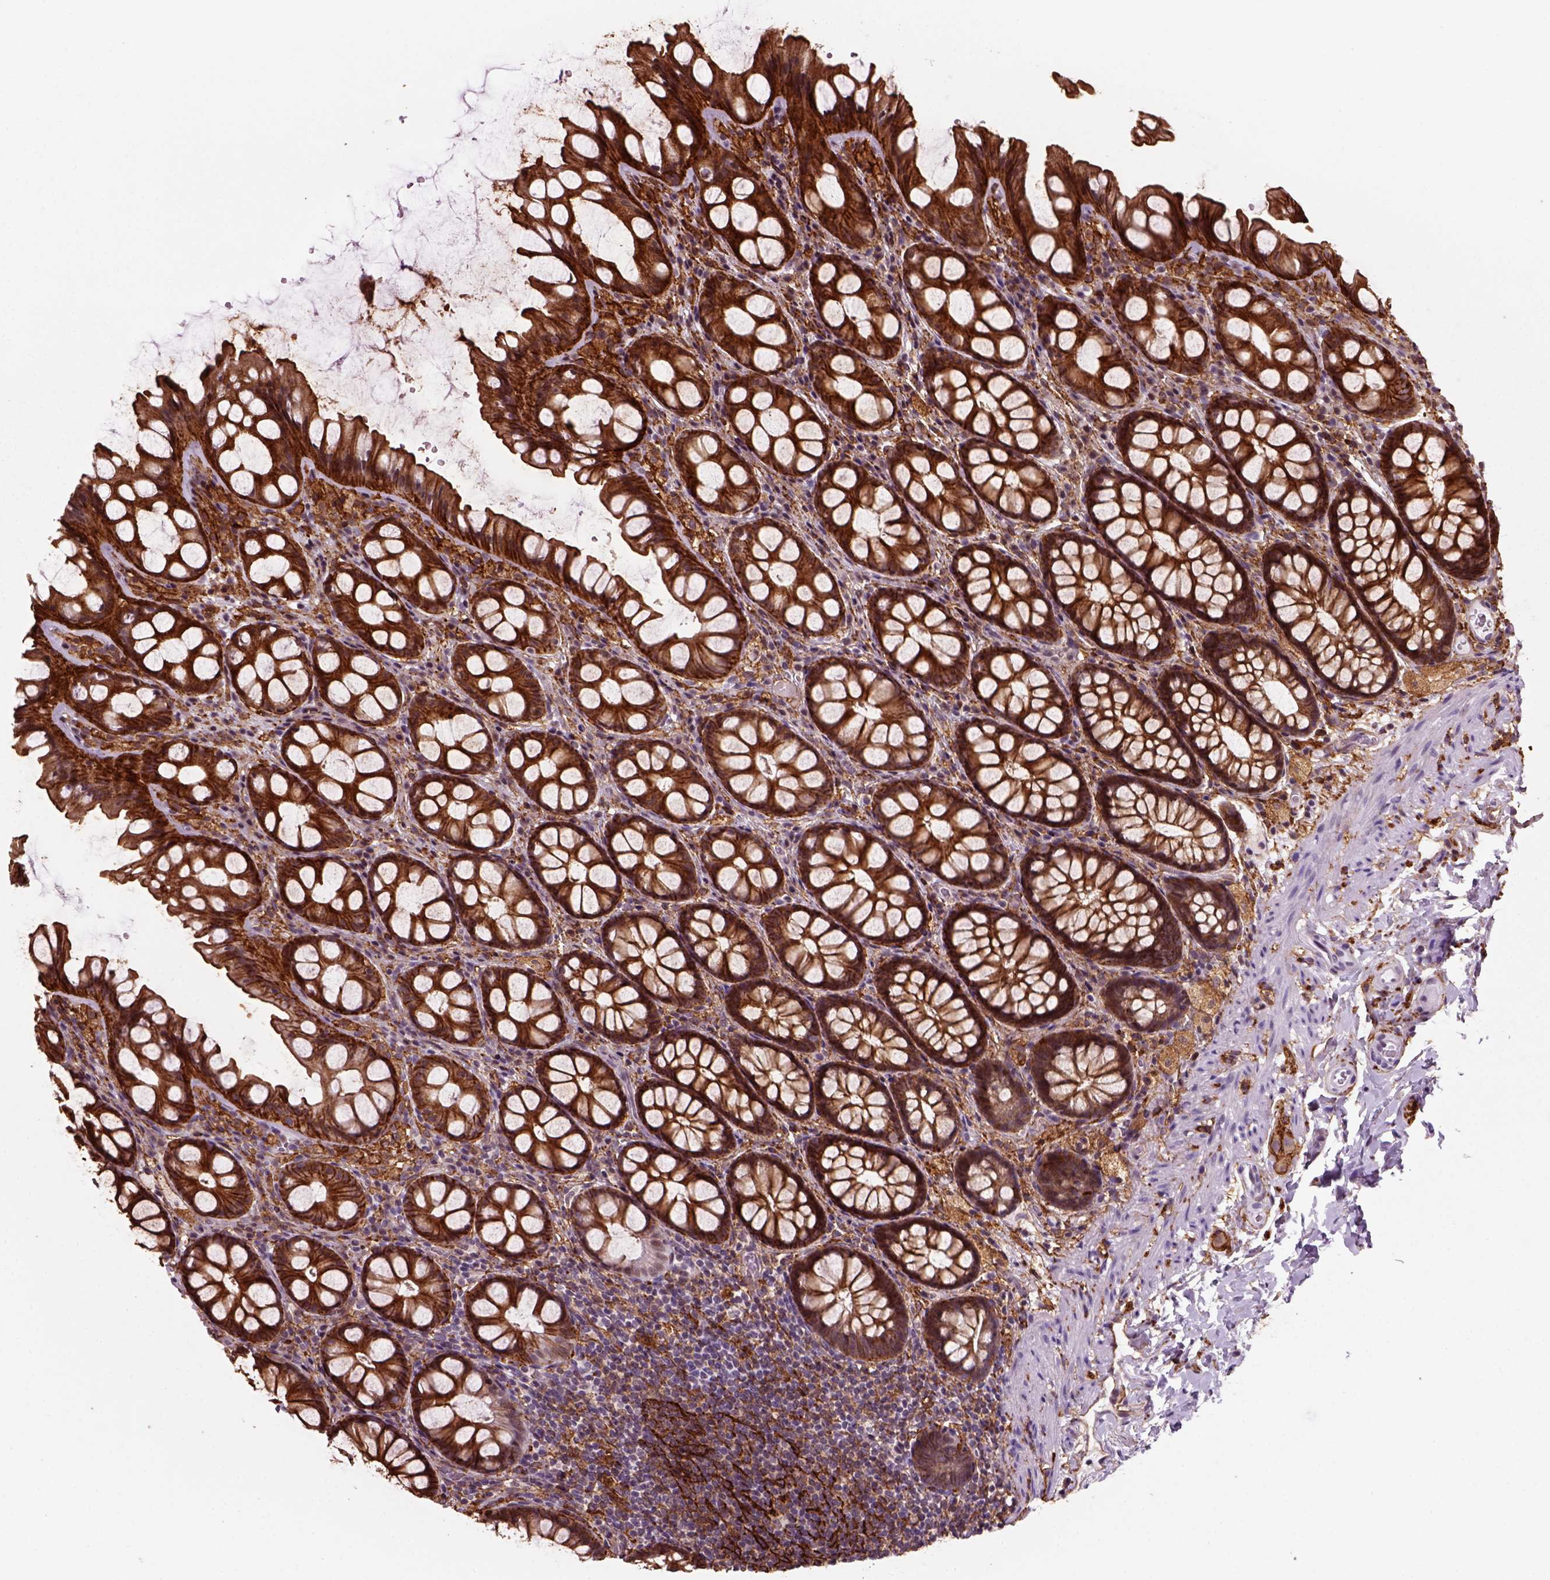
{"staining": {"intensity": "negative", "quantity": "none", "location": "none"}, "tissue": "colon", "cell_type": "Endothelial cells", "image_type": "normal", "snomed": [{"axis": "morphology", "description": "Normal tissue, NOS"}, {"axis": "topography", "description": "Colon"}], "caption": "This is an IHC photomicrograph of unremarkable colon. There is no expression in endothelial cells.", "gene": "MARCKS", "patient": {"sex": "male", "age": 47}}